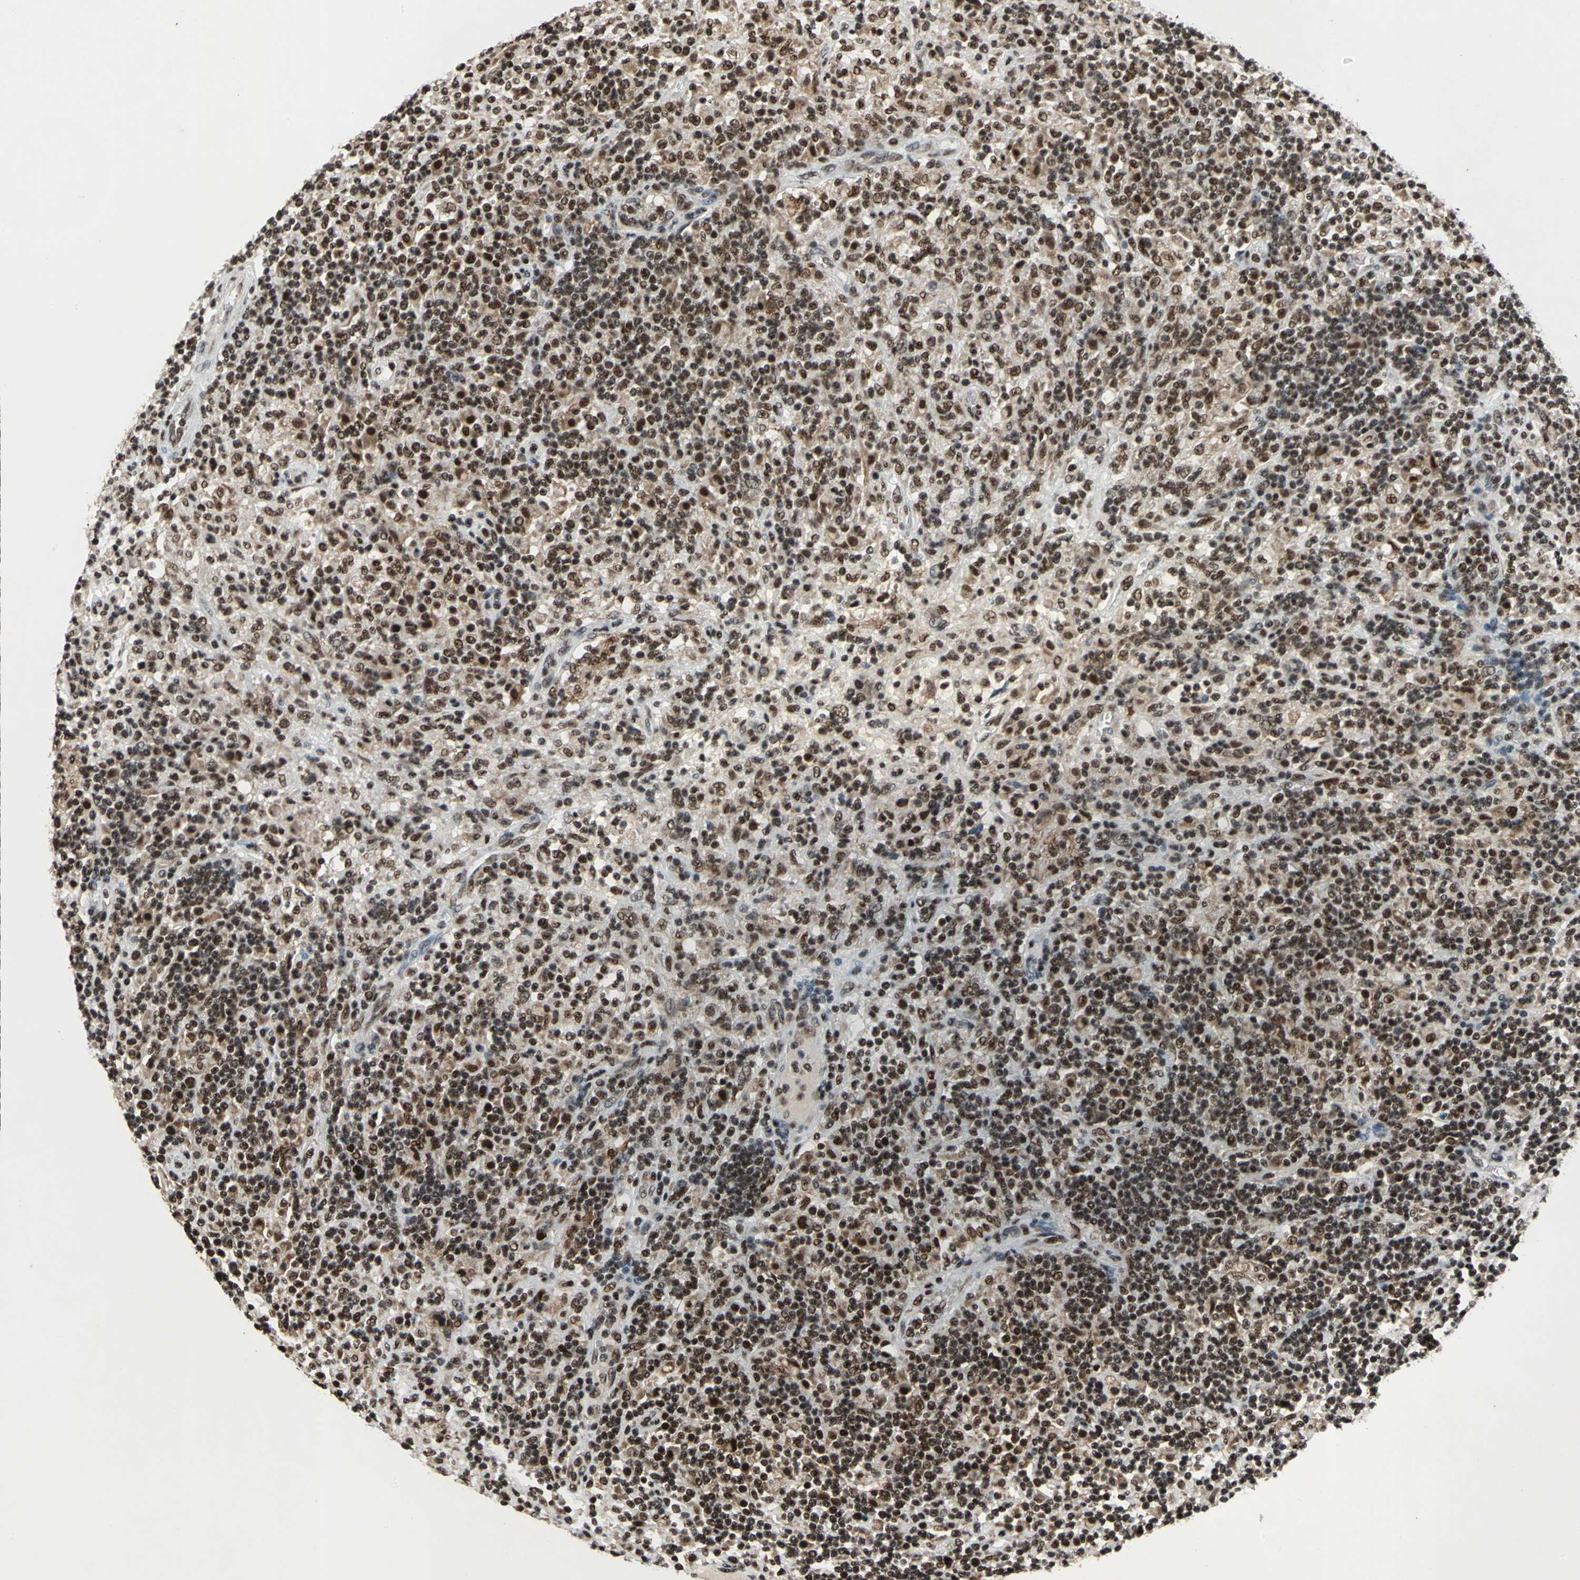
{"staining": {"intensity": "strong", "quantity": ">75%", "location": "nuclear"}, "tissue": "lymphoma", "cell_type": "Tumor cells", "image_type": "cancer", "snomed": [{"axis": "morphology", "description": "Hodgkin's disease, NOS"}, {"axis": "topography", "description": "Lymph node"}], "caption": "This photomicrograph exhibits IHC staining of lymphoma, with high strong nuclear positivity in about >75% of tumor cells.", "gene": "MTA2", "patient": {"sex": "male", "age": 70}}